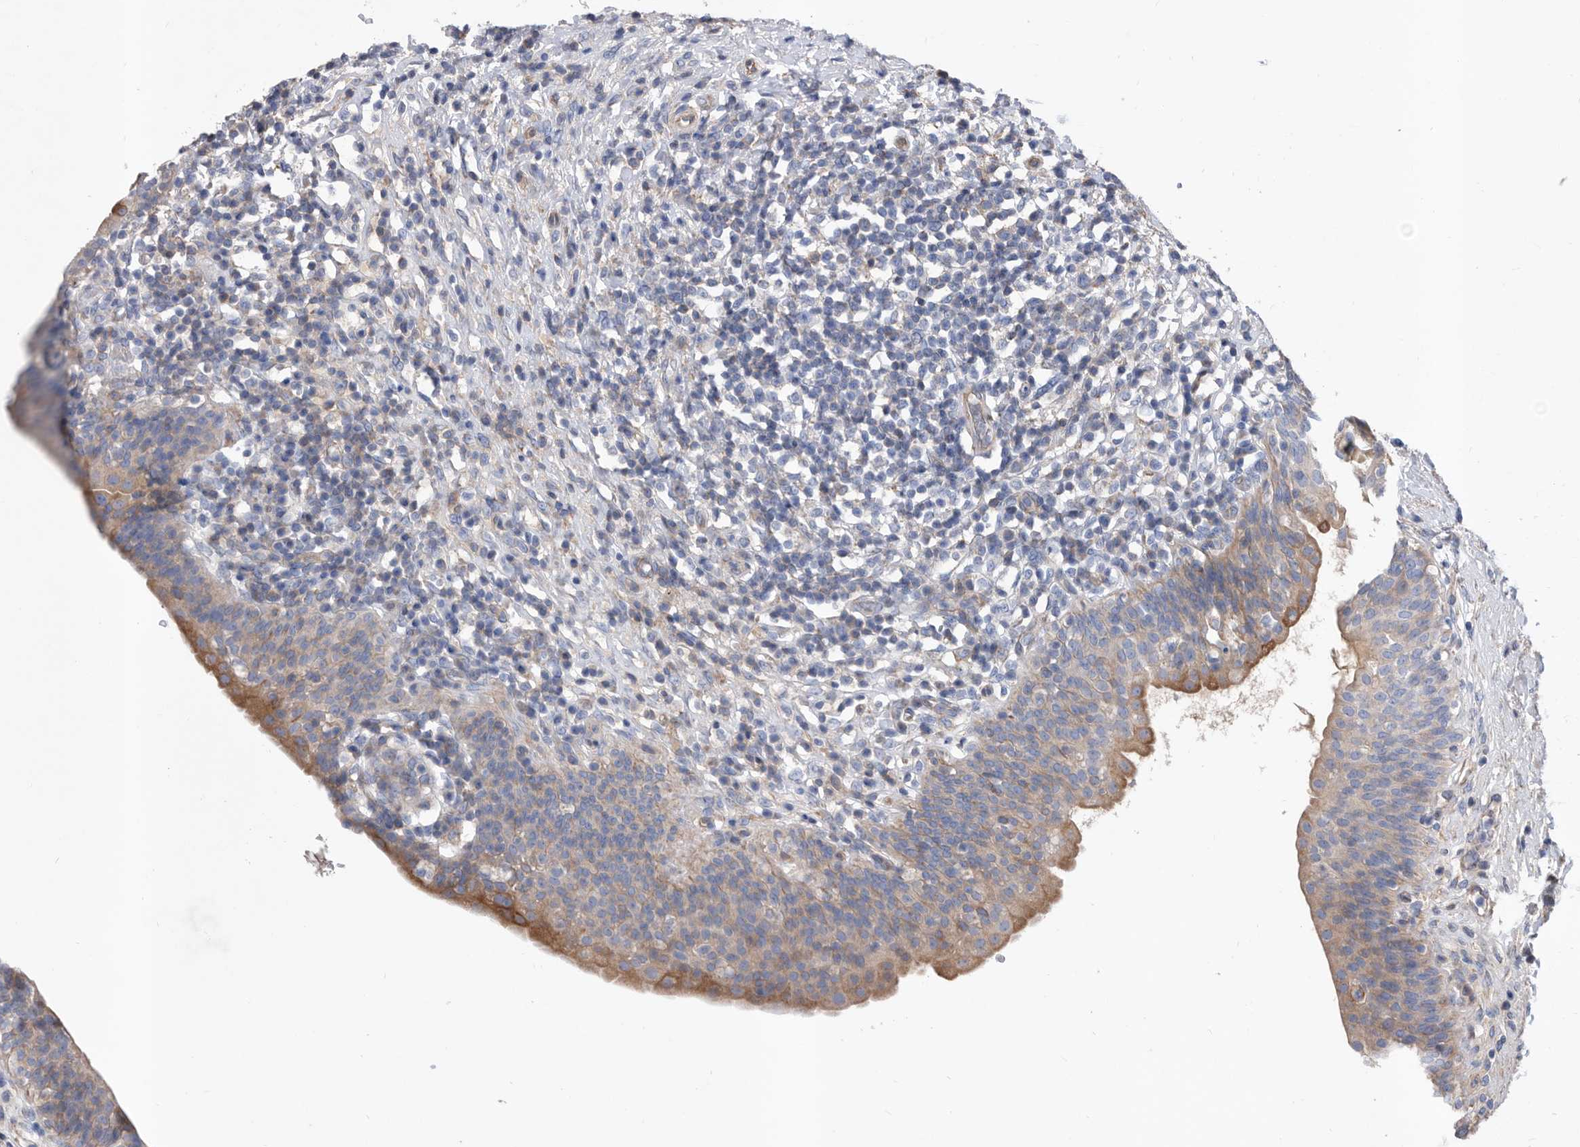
{"staining": {"intensity": "moderate", "quantity": "25%-75%", "location": "cytoplasmic/membranous"}, "tissue": "urinary bladder", "cell_type": "Urothelial cells", "image_type": "normal", "snomed": [{"axis": "morphology", "description": "Normal tissue, NOS"}, {"axis": "topography", "description": "Urinary bladder"}], "caption": "A photomicrograph of human urinary bladder stained for a protein reveals moderate cytoplasmic/membranous brown staining in urothelial cells. Immunohistochemistry stains the protein of interest in brown and the nuclei are stained blue.", "gene": "ATP13A3", "patient": {"sex": "male", "age": 83}}